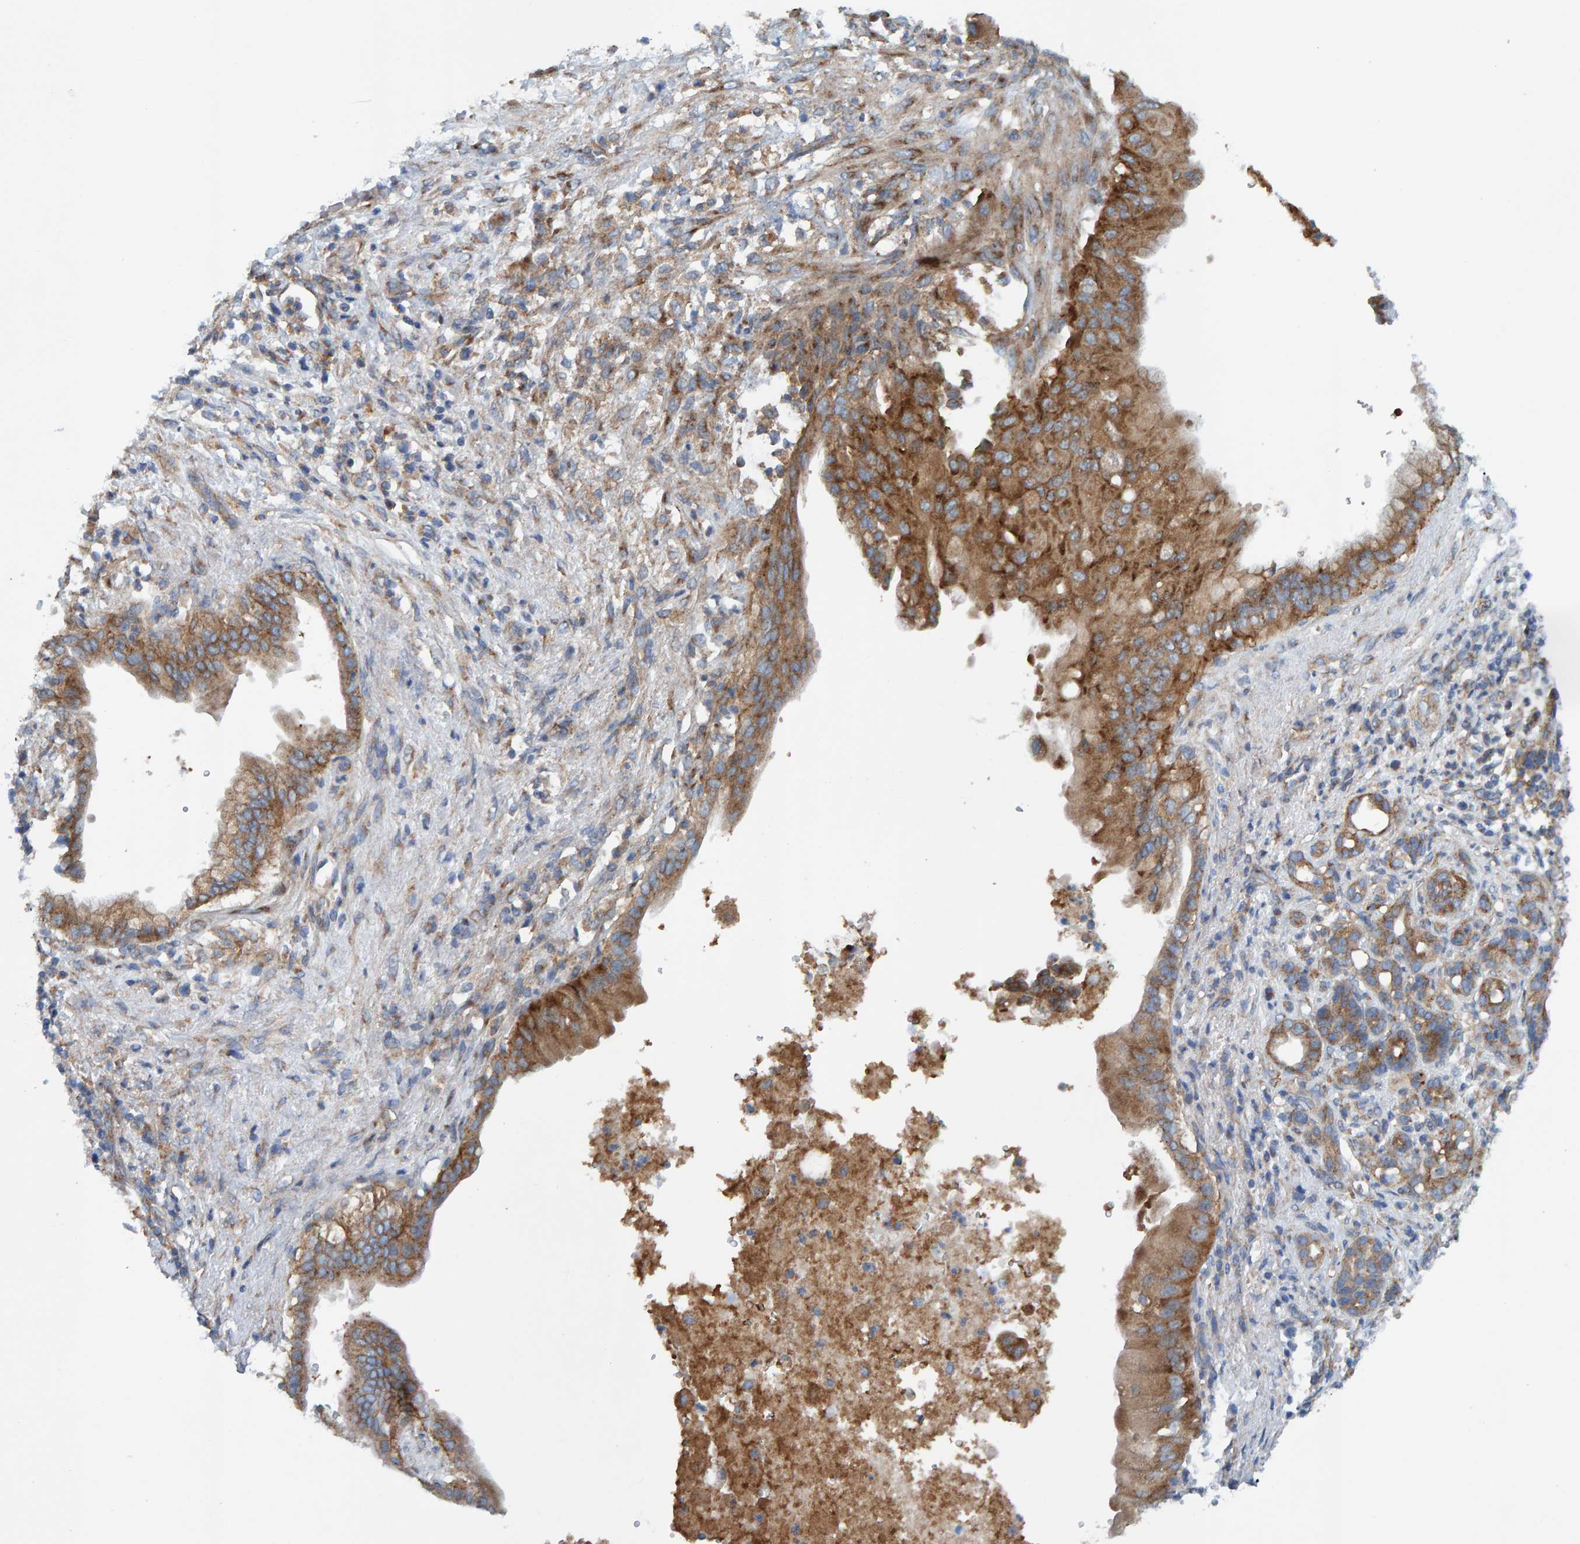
{"staining": {"intensity": "strong", "quantity": ">75%", "location": "cytoplasmic/membranous"}, "tissue": "pancreatic cancer", "cell_type": "Tumor cells", "image_type": "cancer", "snomed": [{"axis": "morphology", "description": "Adenocarcinoma, NOS"}, {"axis": "topography", "description": "Pancreas"}], "caption": "Pancreatic cancer (adenocarcinoma) stained for a protein demonstrates strong cytoplasmic/membranous positivity in tumor cells.", "gene": "MKLN1", "patient": {"sex": "female", "age": 78}}